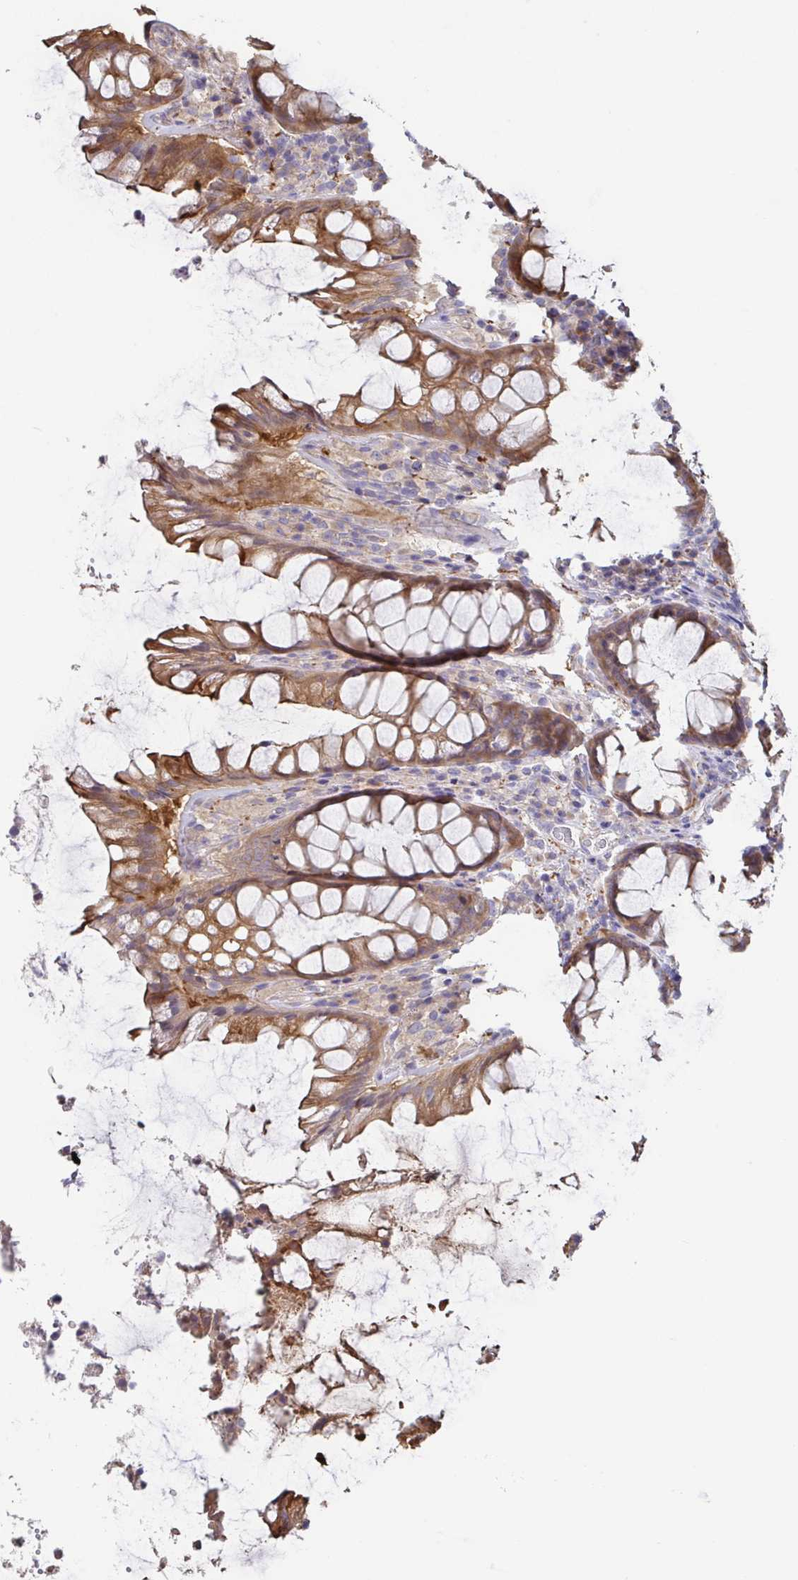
{"staining": {"intensity": "moderate", "quantity": ">75%", "location": "cytoplasmic/membranous"}, "tissue": "rectum", "cell_type": "Glandular cells", "image_type": "normal", "snomed": [{"axis": "morphology", "description": "Normal tissue, NOS"}, {"axis": "topography", "description": "Rectum"}], "caption": "Unremarkable rectum was stained to show a protein in brown. There is medium levels of moderate cytoplasmic/membranous expression in approximately >75% of glandular cells. The staining is performed using DAB (3,3'-diaminobenzidine) brown chromogen to label protein expression. The nuclei are counter-stained blue using hematoxylin.", "gene": "EIF3D", "patient": {"sex": "male", "age": 72}}